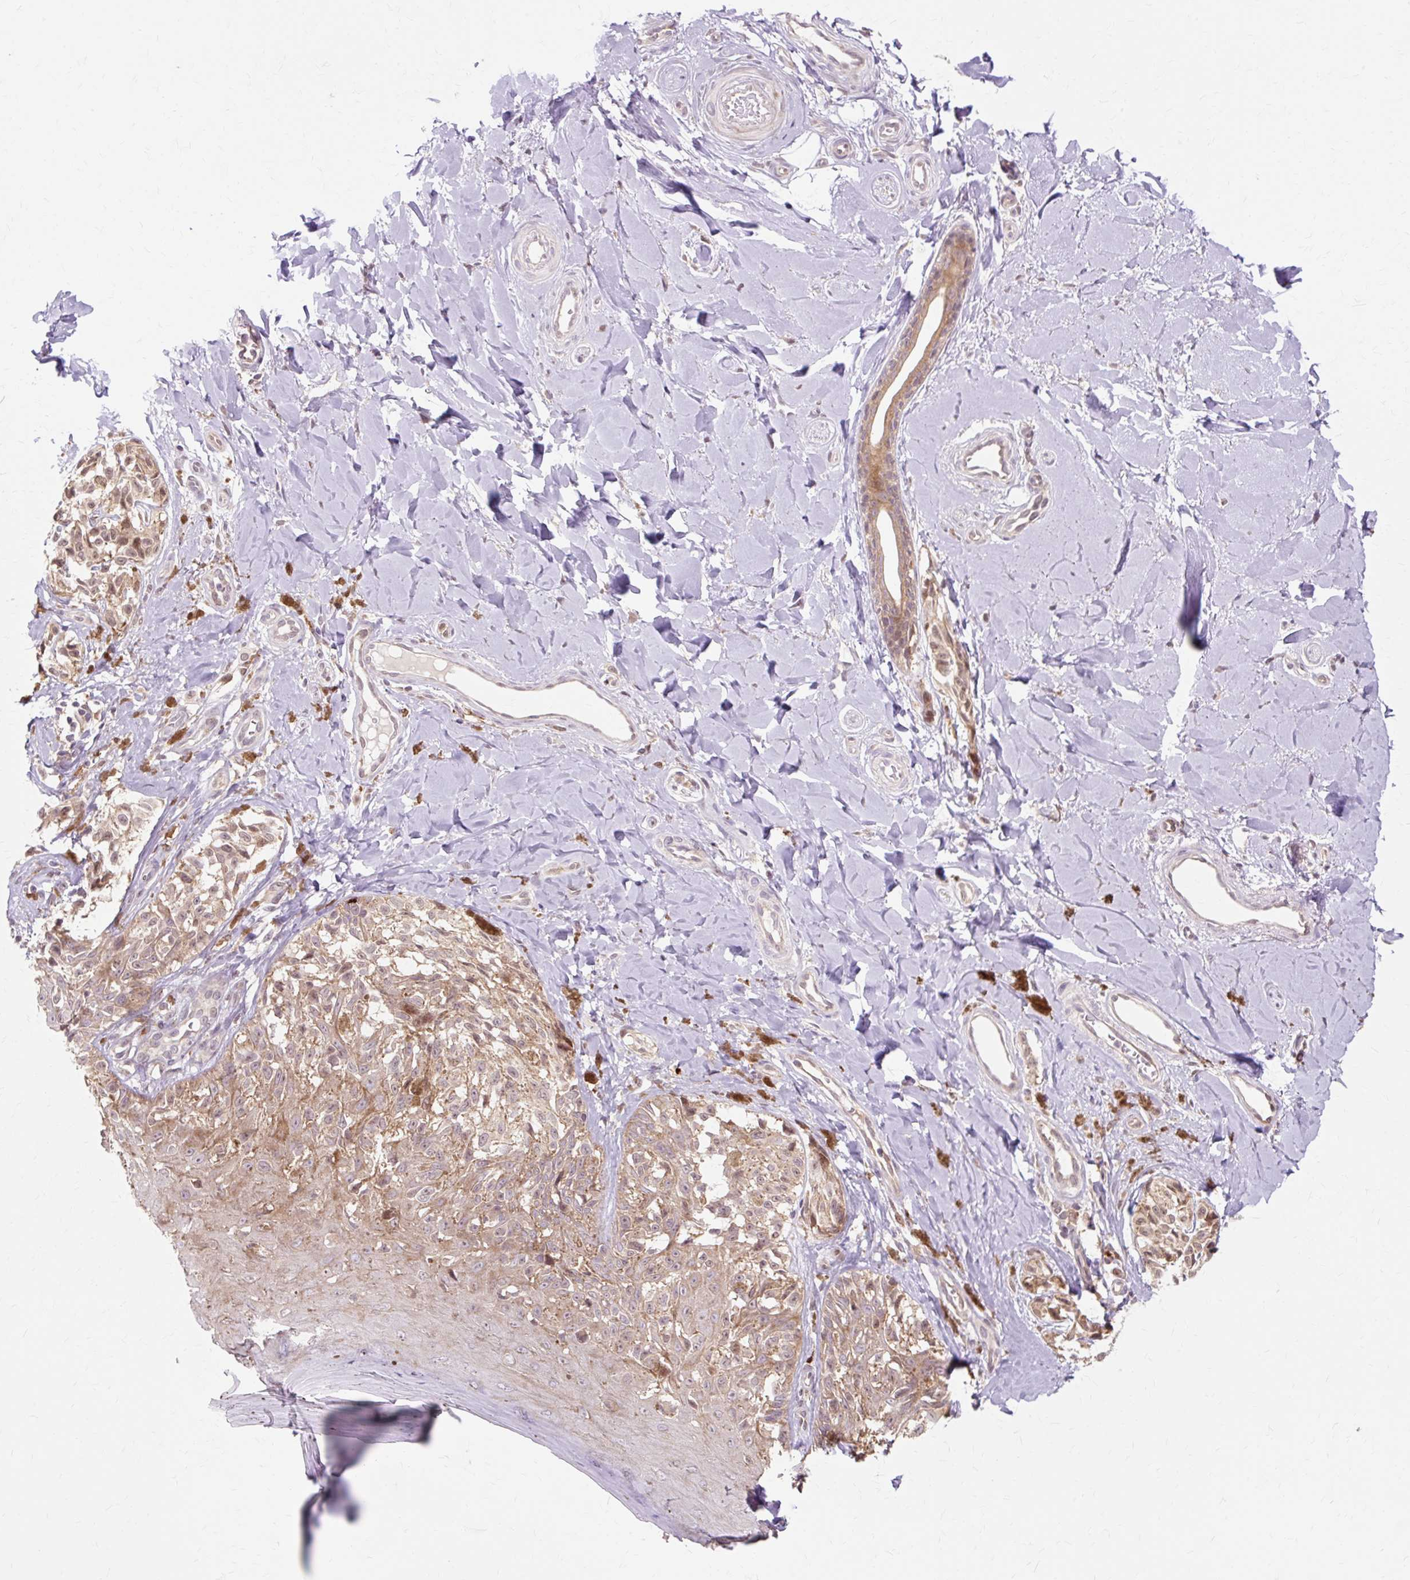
{"staining": {"intensity": "weak", "quantity": ">75%", "location": "cytoplasmic/membranous"}, "tissue": "melanoma", "cell_type": "Tumor cells", "image_type": "cancer", "snomed": [{"axis": "morphology", "description": "Malignant melanoma, NOS"}, {"axis": "topography", "description": "Skin"}], "caption": "Brown immunohistochemical staining in malignant melanoma displays weak cytoplasmic/membranous positivity in approximately >75% of tumor cells.", "gene": "GEMIN2", "patient": {"sex": "female", "age": 65}}